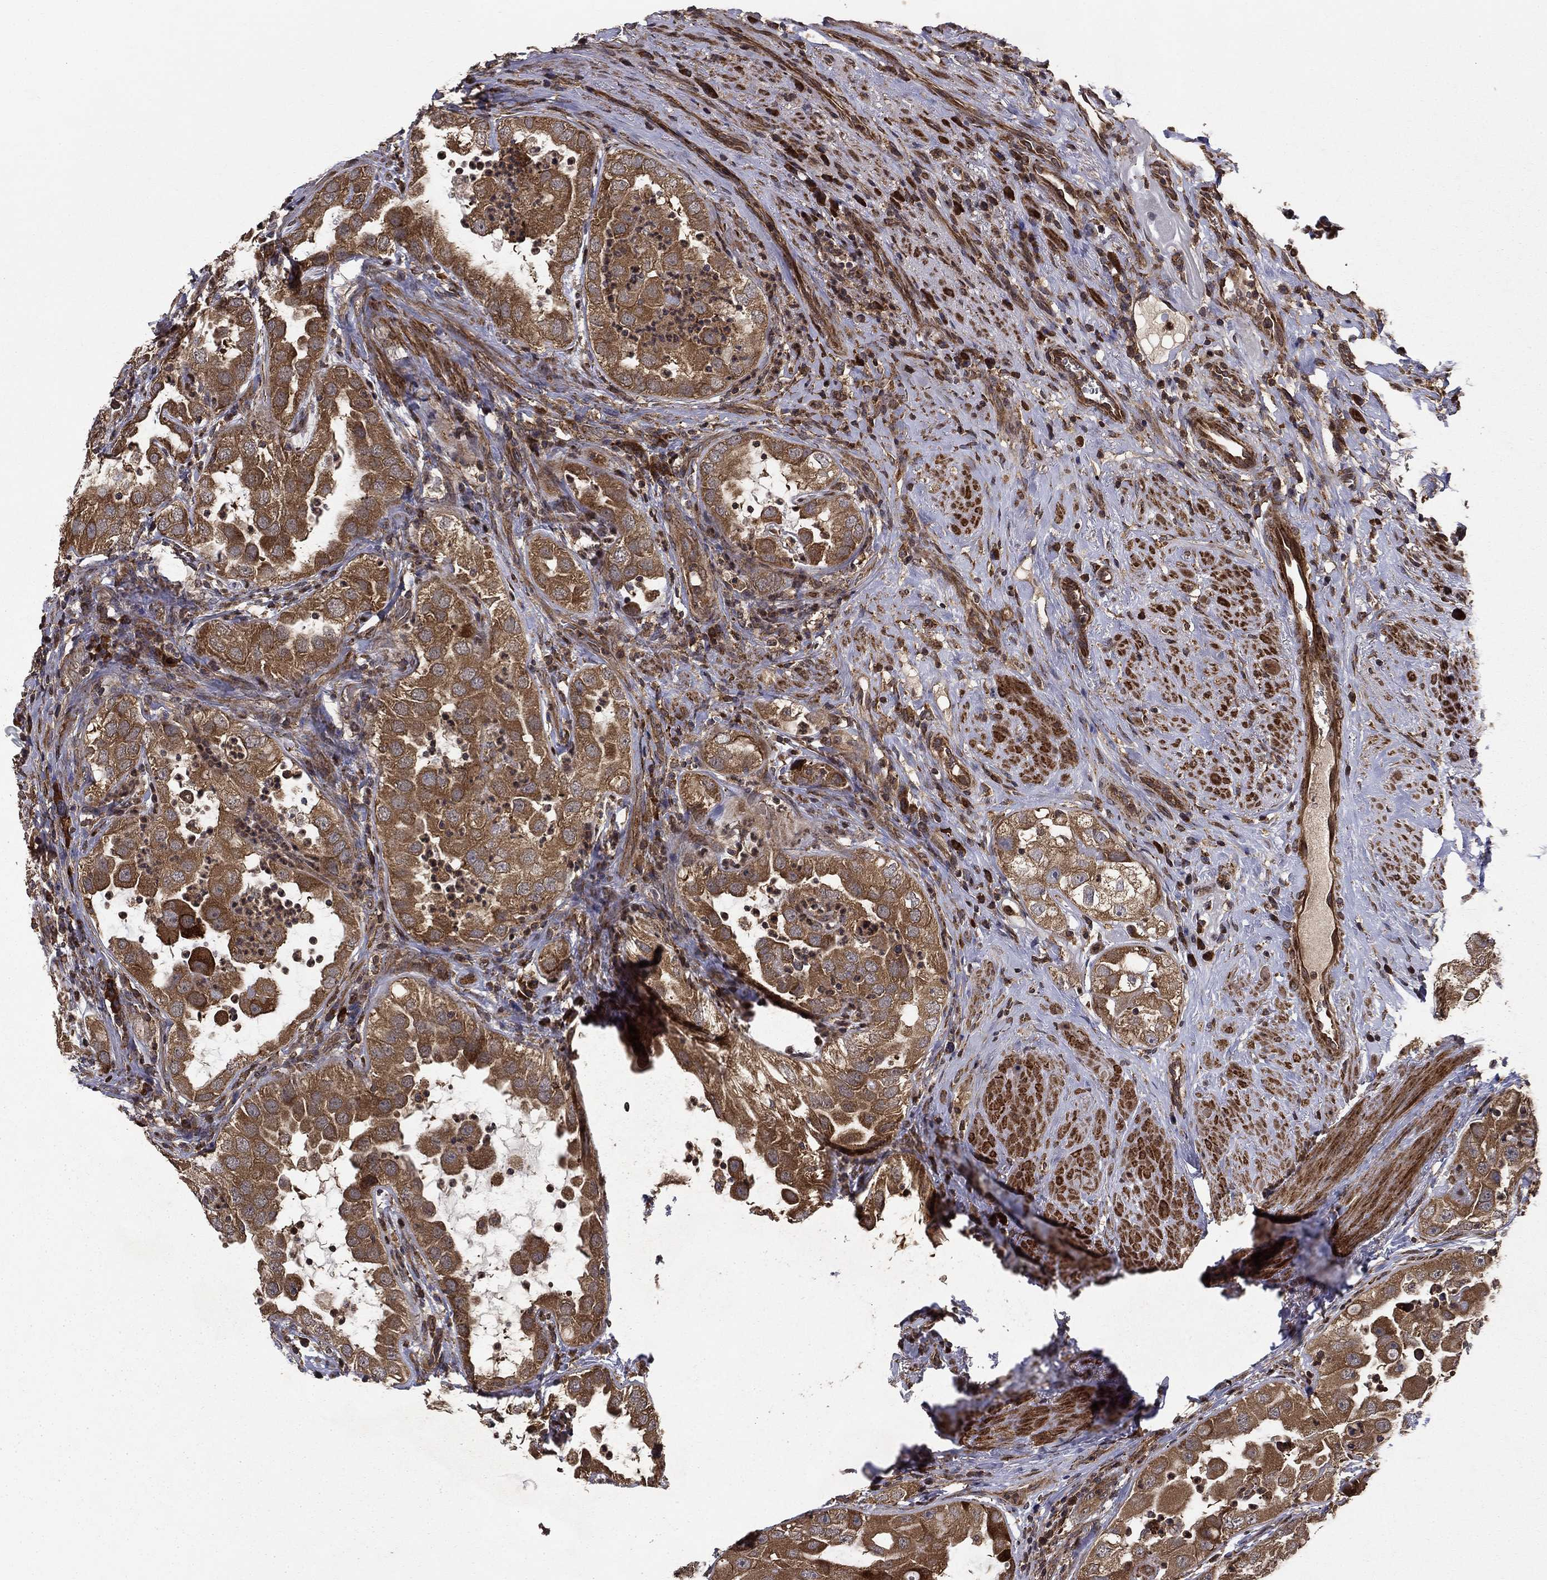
{"staining": {"intensity": "moderate", "quantity": ">75%", "location": "cytoplasmic/membranous"}, "tissue": "urothelial cancer", "cell_type": "Tumor cells", "image_type": "cancer", "snomed": [{"axis": "morphology", "description": "Urothelial carcinoma, High grade"}, {"axis": "topography", "description": "Urinary bladder"}], "caption": "Moderate cytoplasmic/membranous expression is seen in approximately >75% of tumor cells in urothelial carcinoma (high-grade). The protein is shown in brown color, while the nuclei are stained blue.", "gene": "BABAM2", "patient": {"sex": "female", "age": 41}}